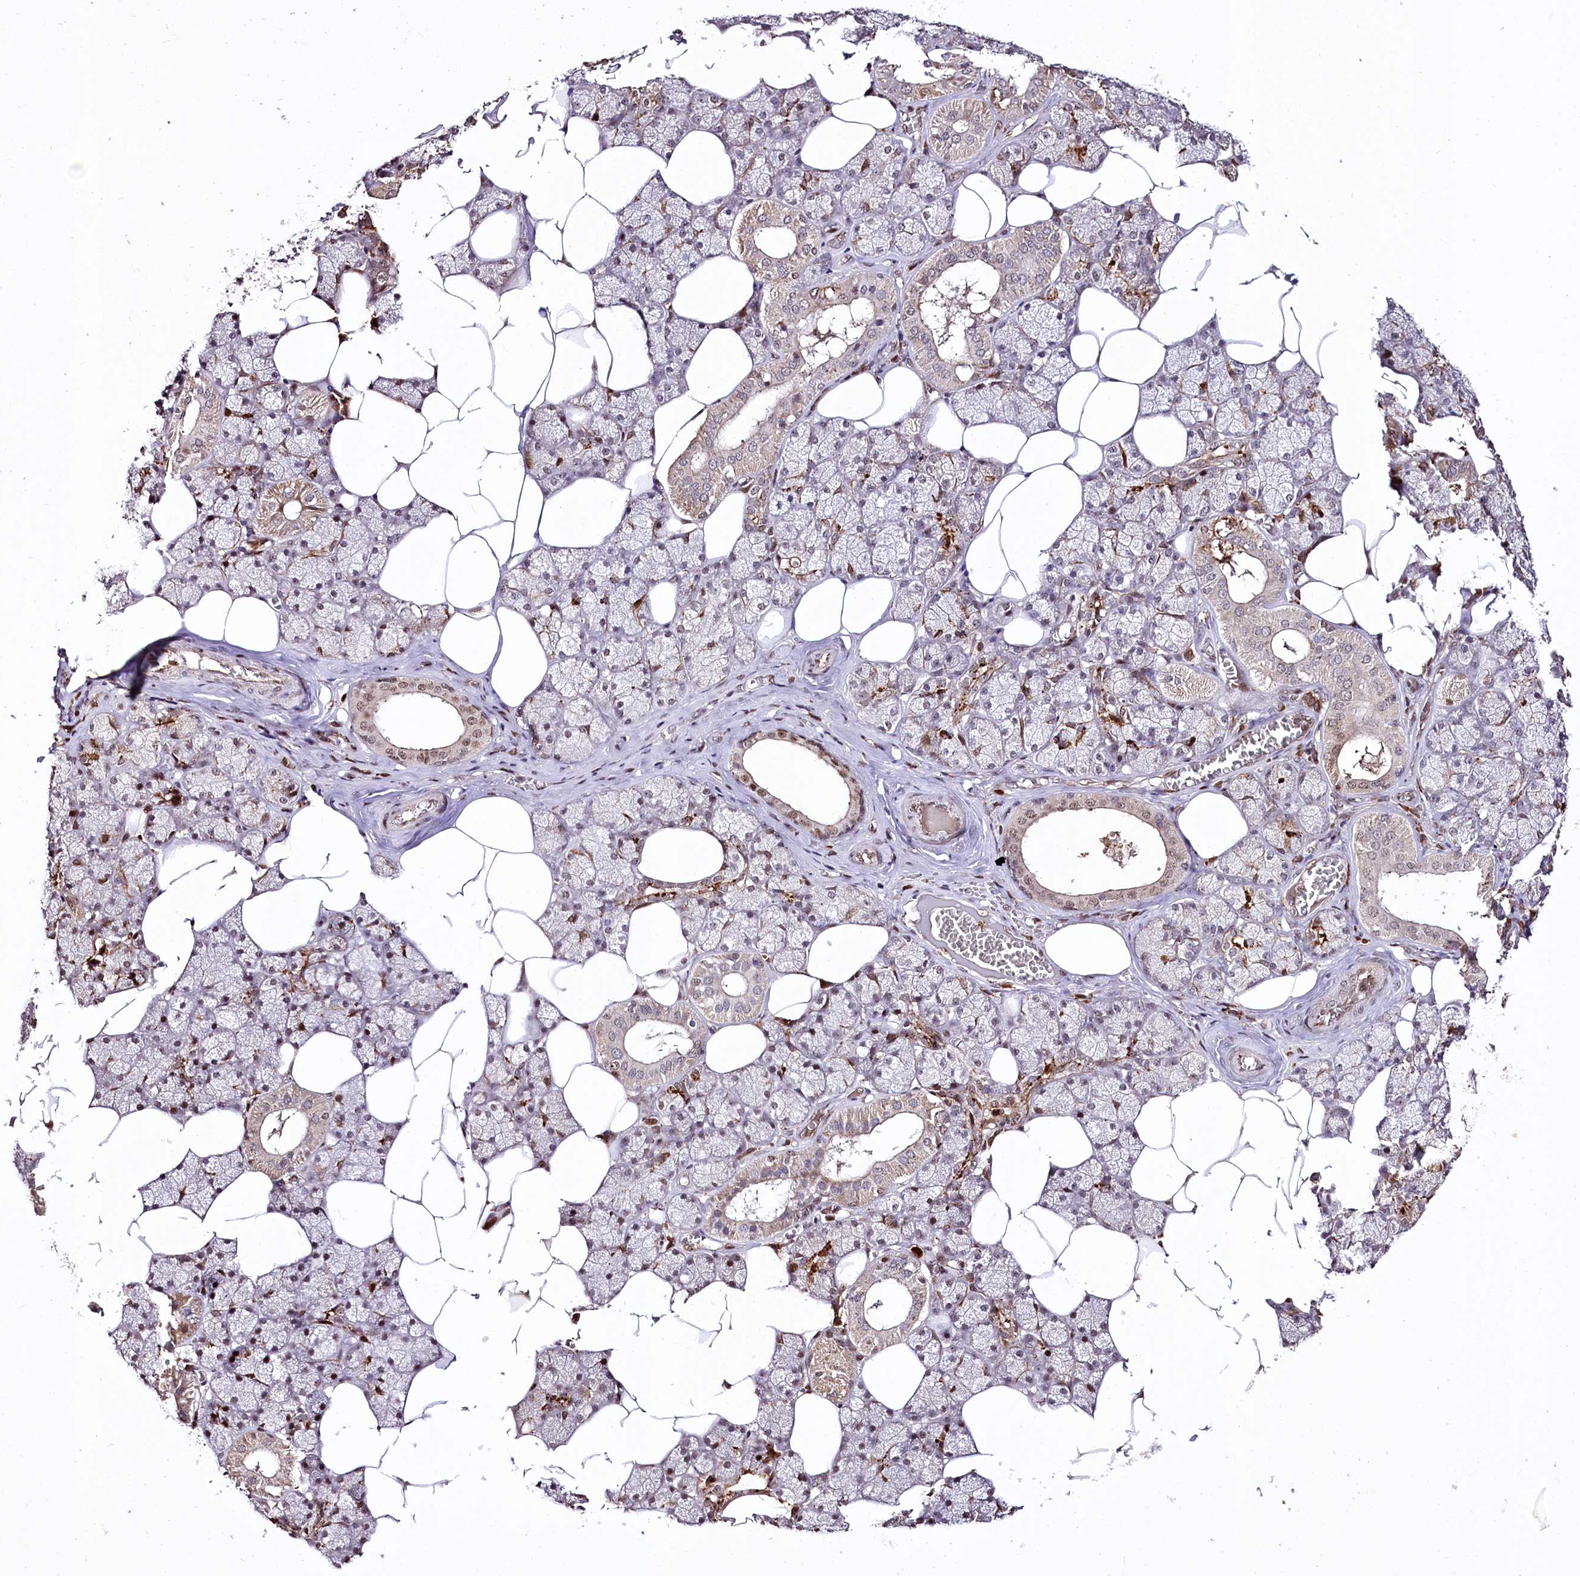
{"staining": {"intensity": "moderate", "quantity": "<25%", "location": "cytoplasmic/membranous,nuclear"}, "tissue": "salivary gland", "cell_type": "Glandular cells", "image_type": "normal", "snomed": [{"axis": "morphology", "description": "Normal tissue, NOS"}, {"axis": "topography", "description": "Salivary gland"}], "caption": "The image demonstrates staining of unremarkable salivary gland, revealing moderate cytoplasmic/membranous,nuclear protein expression (brown color) within glandular cells. (DAB IHC with brightfield microscopy, high magnification).", "gene": "DMP1", "patient": {"sex": "male", "age": 62}}